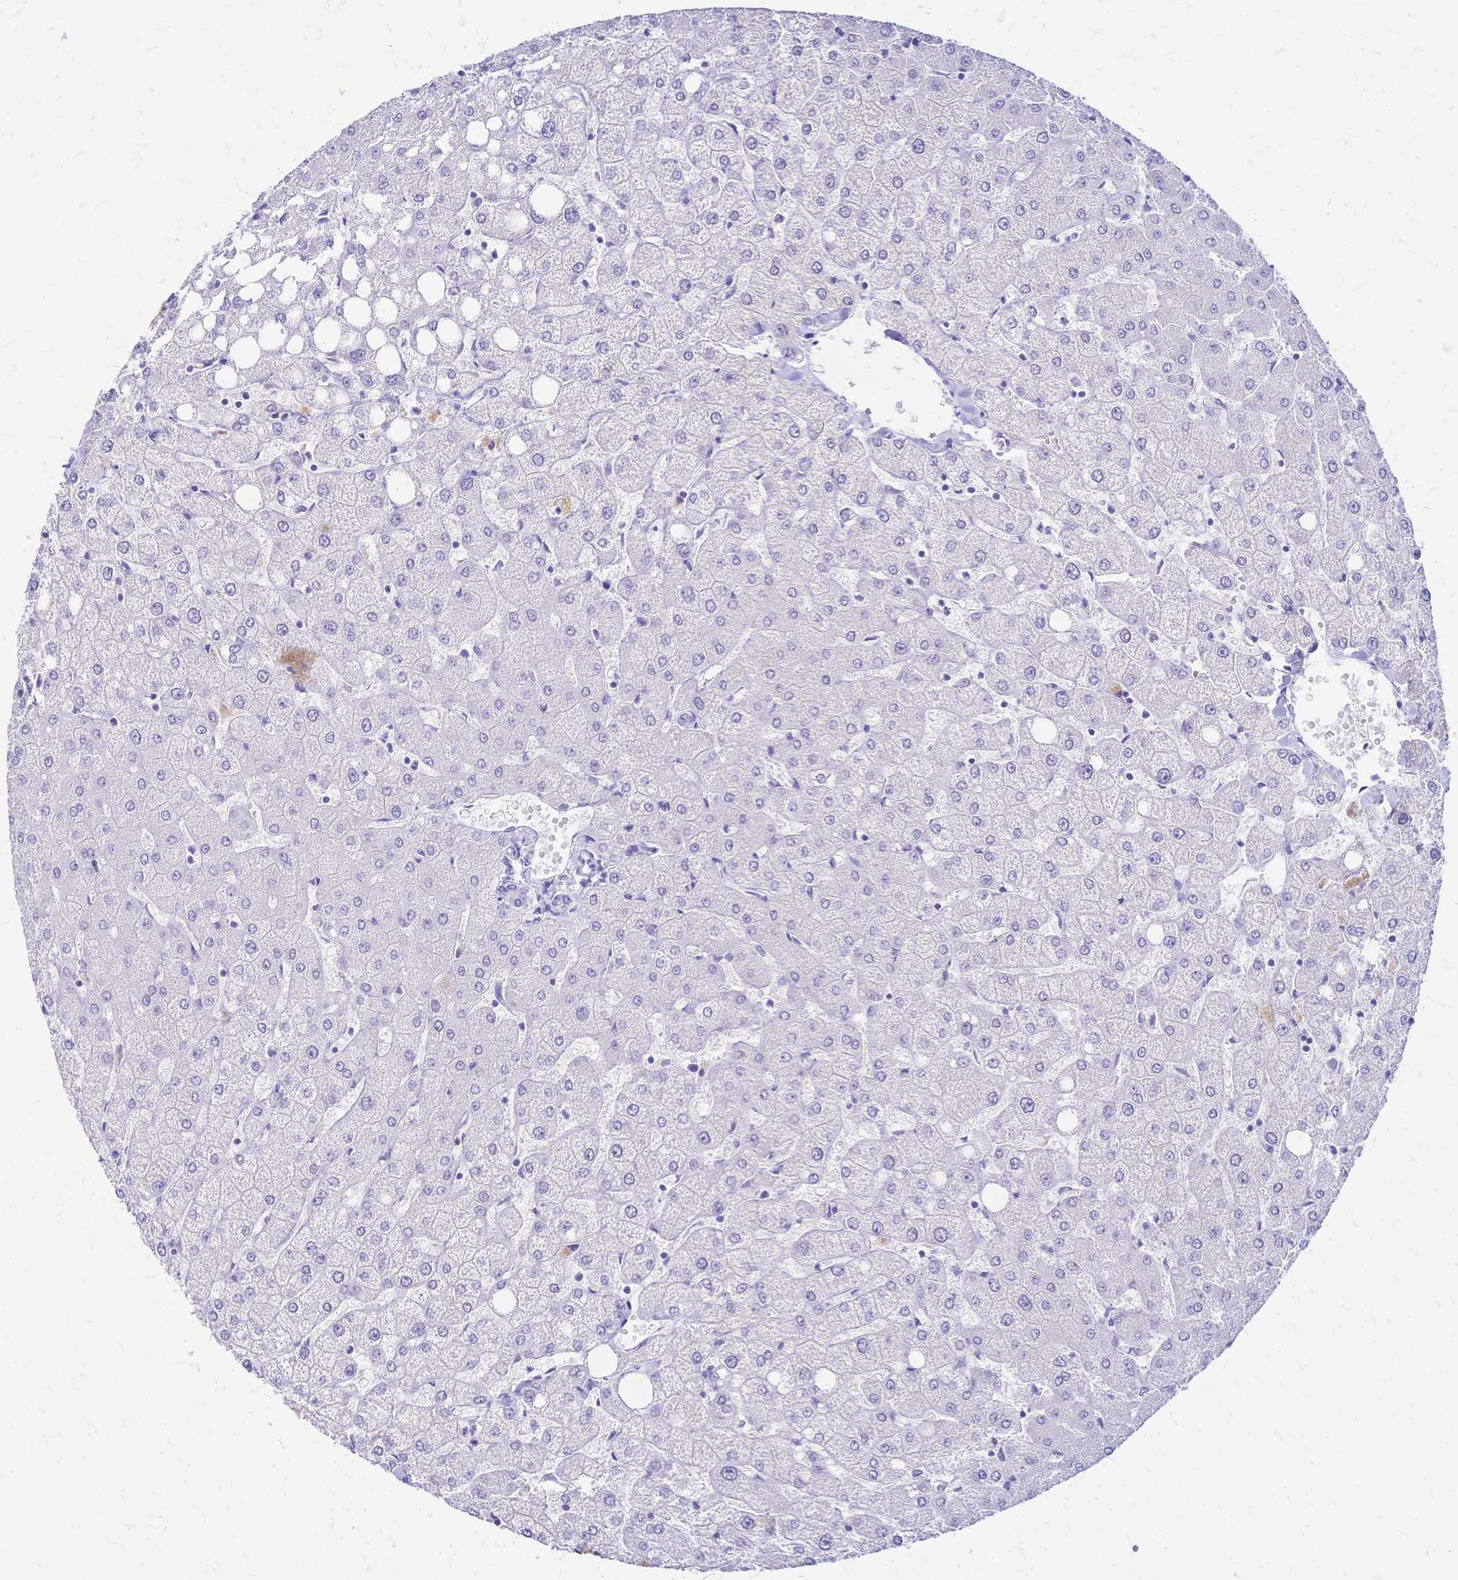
{"staining": {"intensity": "negative", "quantity": "none", "location": "none"}, "tissue": "liver", "cell_type": "Cholangiocytes", "image_type": "normal", "snomed": [{"axis": "morphology", "description": "Normal tissue, NOS"}, {"axis": "topography", "description": "Liver"}], "caption": "Unremarkable liver was stained to show a protein in brown. There is no significant expression in cholangiocytes.", "gene": "FA2H", "patient": {"sex": "female", "age": 54}}